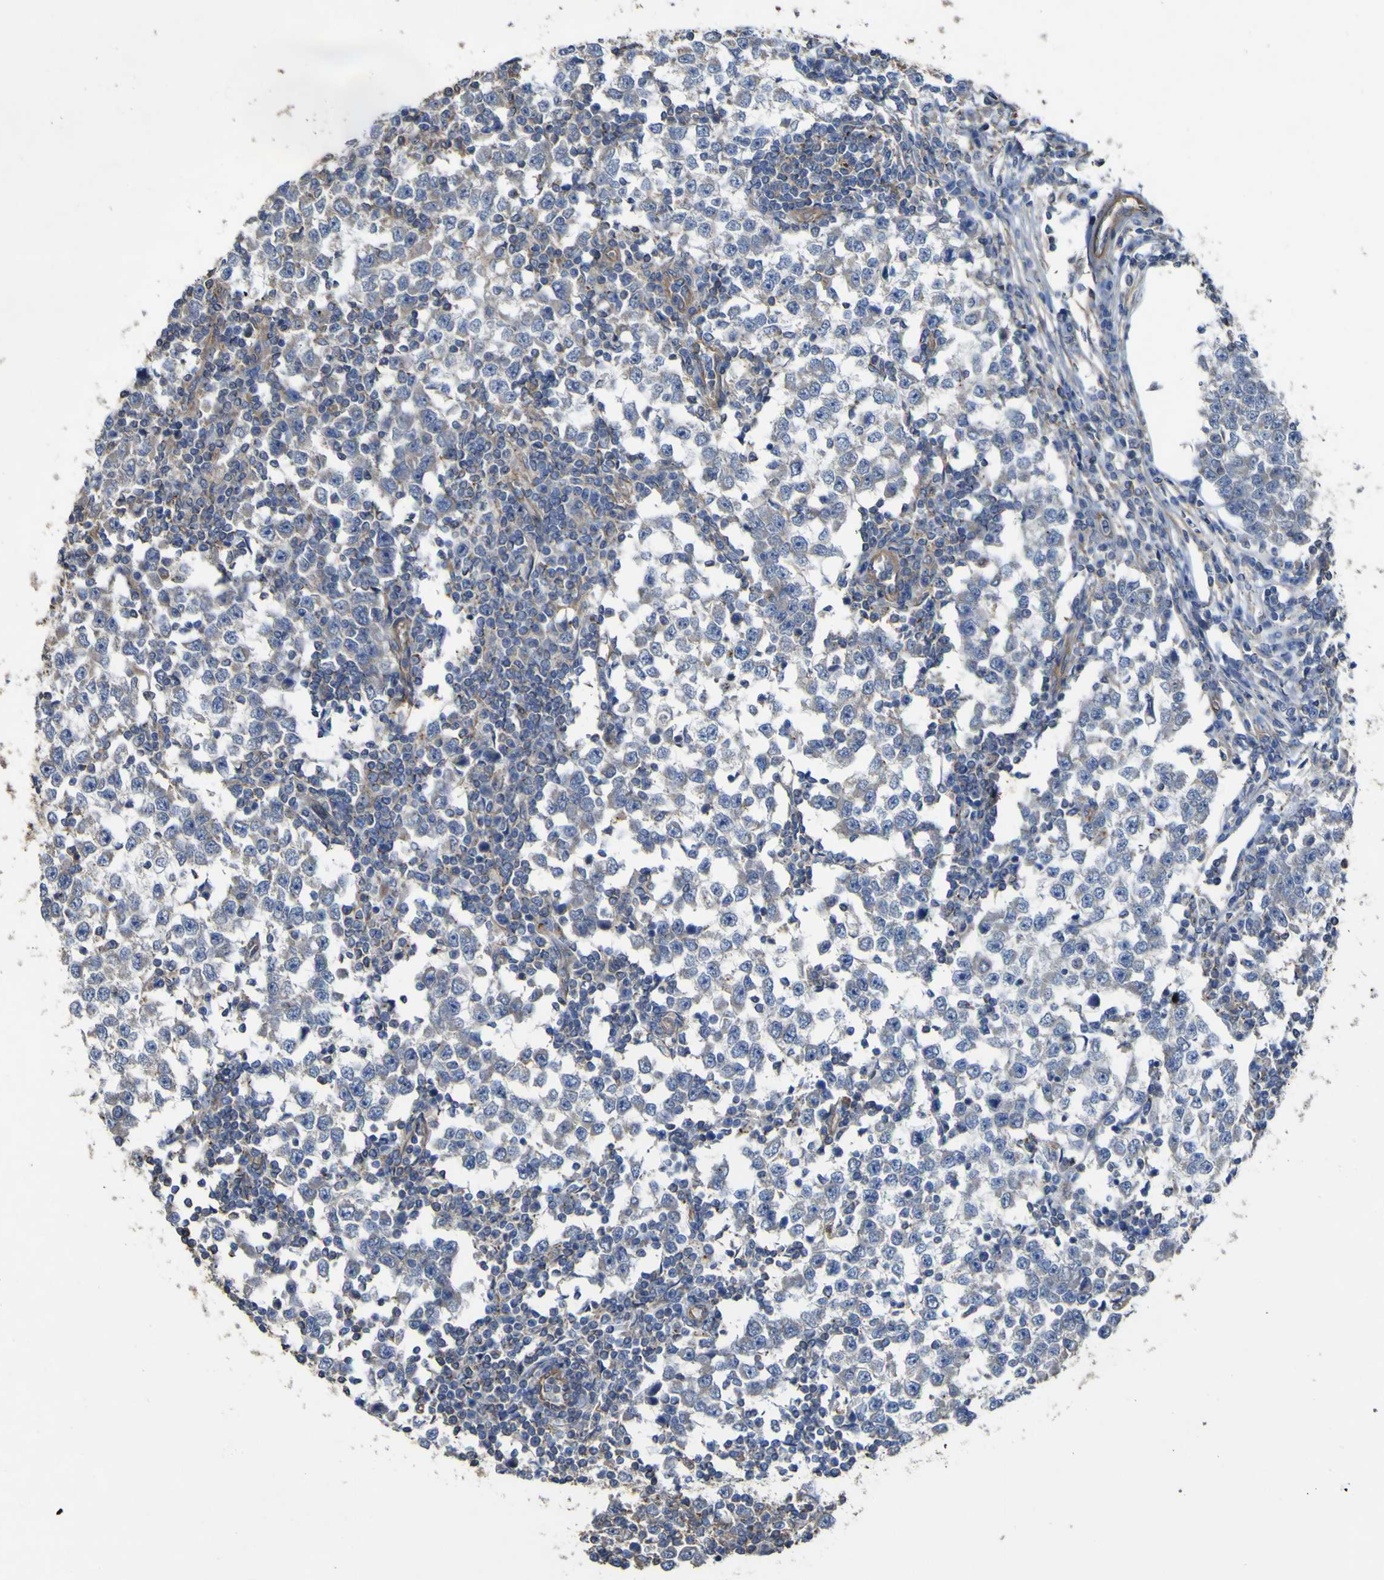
{"staining": {"intensity": "weak", "quantity": "25%-75%", "location": "cytoplasmic/membranous"}, "tissue": "testis cancer", "cell_type": "Tumor cells", "image_type": "cancer", "snomed": [{"axis": "morphology", "description": "Seminoma, NOS"}, {"axis": "topography", "description": "Testis"}], "caption": "This histopathology image demonstrates IHC staining of testis seminoma, with low weak cytoplasmic/membranous positivity in about 25%-75% of tumor cells.", "gene": "TNFSF15", "patient": {"sex": "male", "age": 65}}